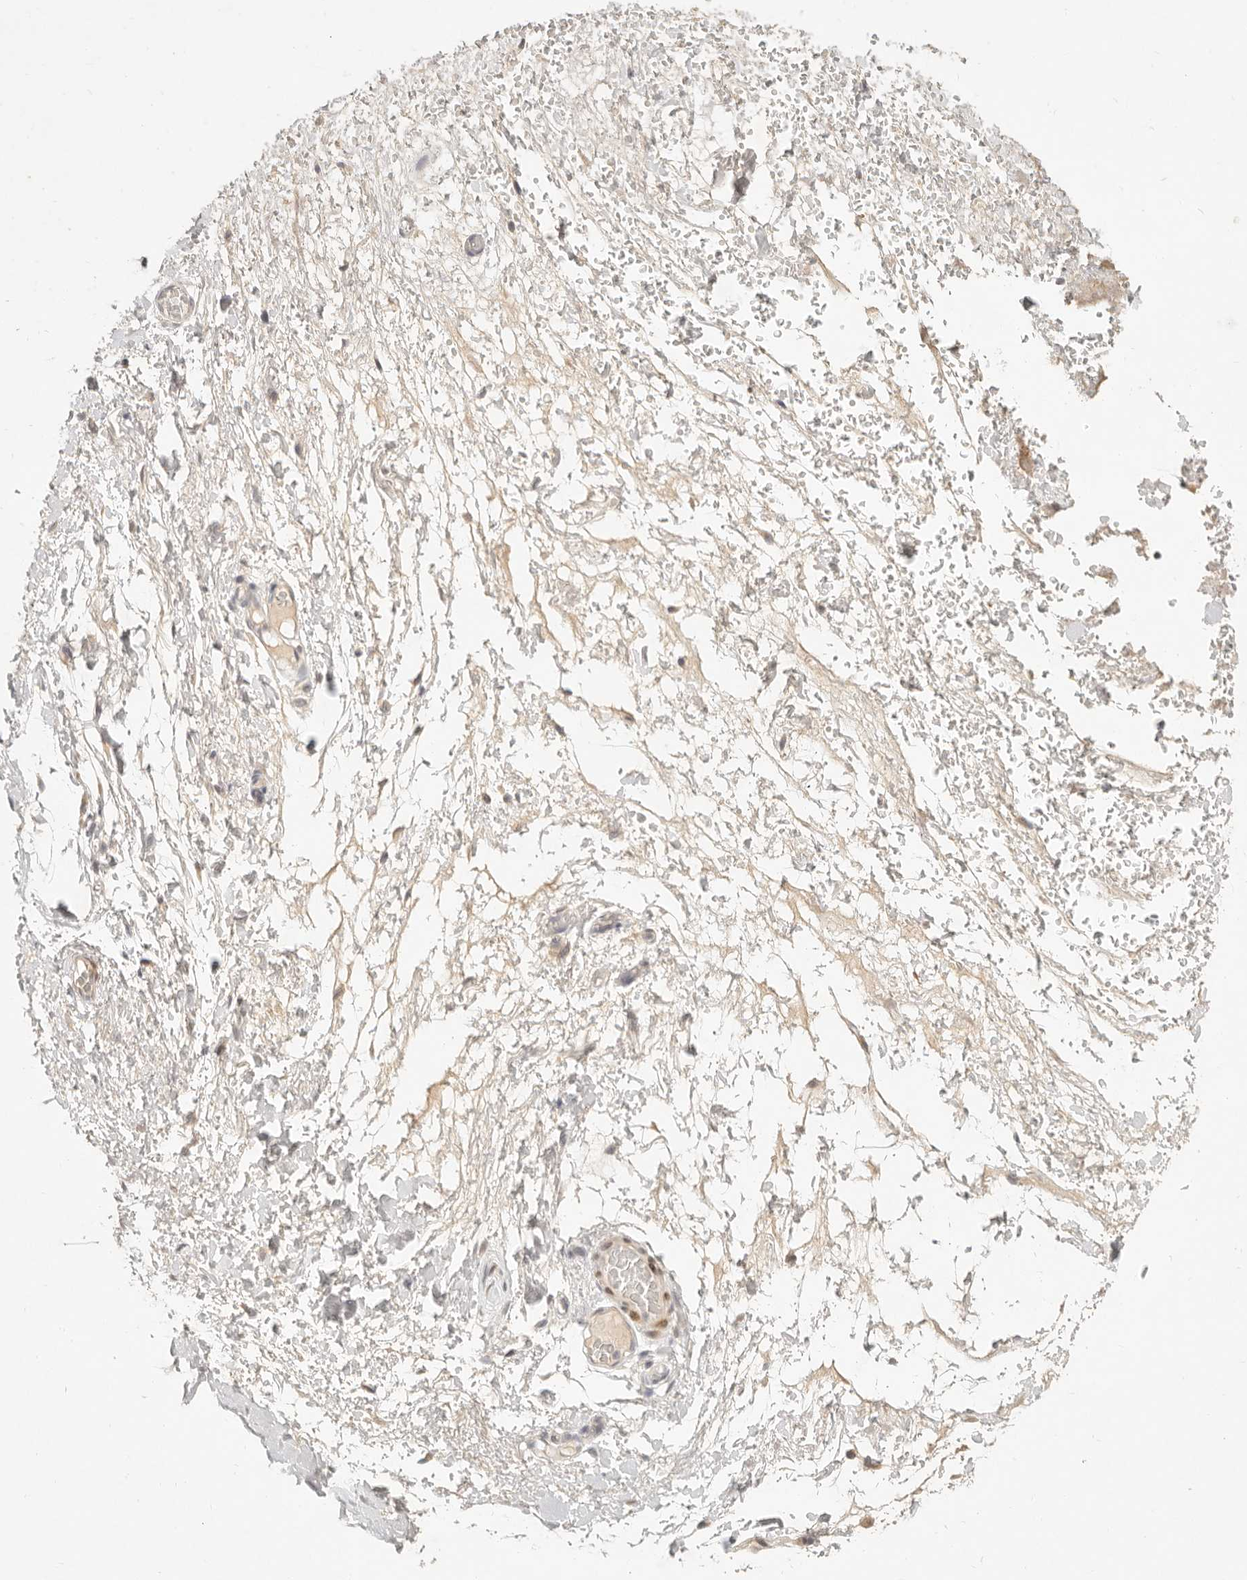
{"staining": {"intensity": "weak", "quantity": ">75%", "location": "cytoplasmic/membranous"}, "tissue": "adipose tissue", "cell_type": "Adipocytes", "image_type": "normal", "snomed": [{"axis": "morphology", "description": "Normal tissue, NOS"}, {"axis": "morphology", "description": "Adenocarcinoma, NOS"}, {"axis": "topography", "description": "Esophagus"}], "caption": "The image shows staining of unremarkable adipose tissue, revealing weak cytoplasmic/membranous protein staining (brown color) within adipocytes.", "gene": "PABPC4", "patient": {"sex": "male", "age": 62}}